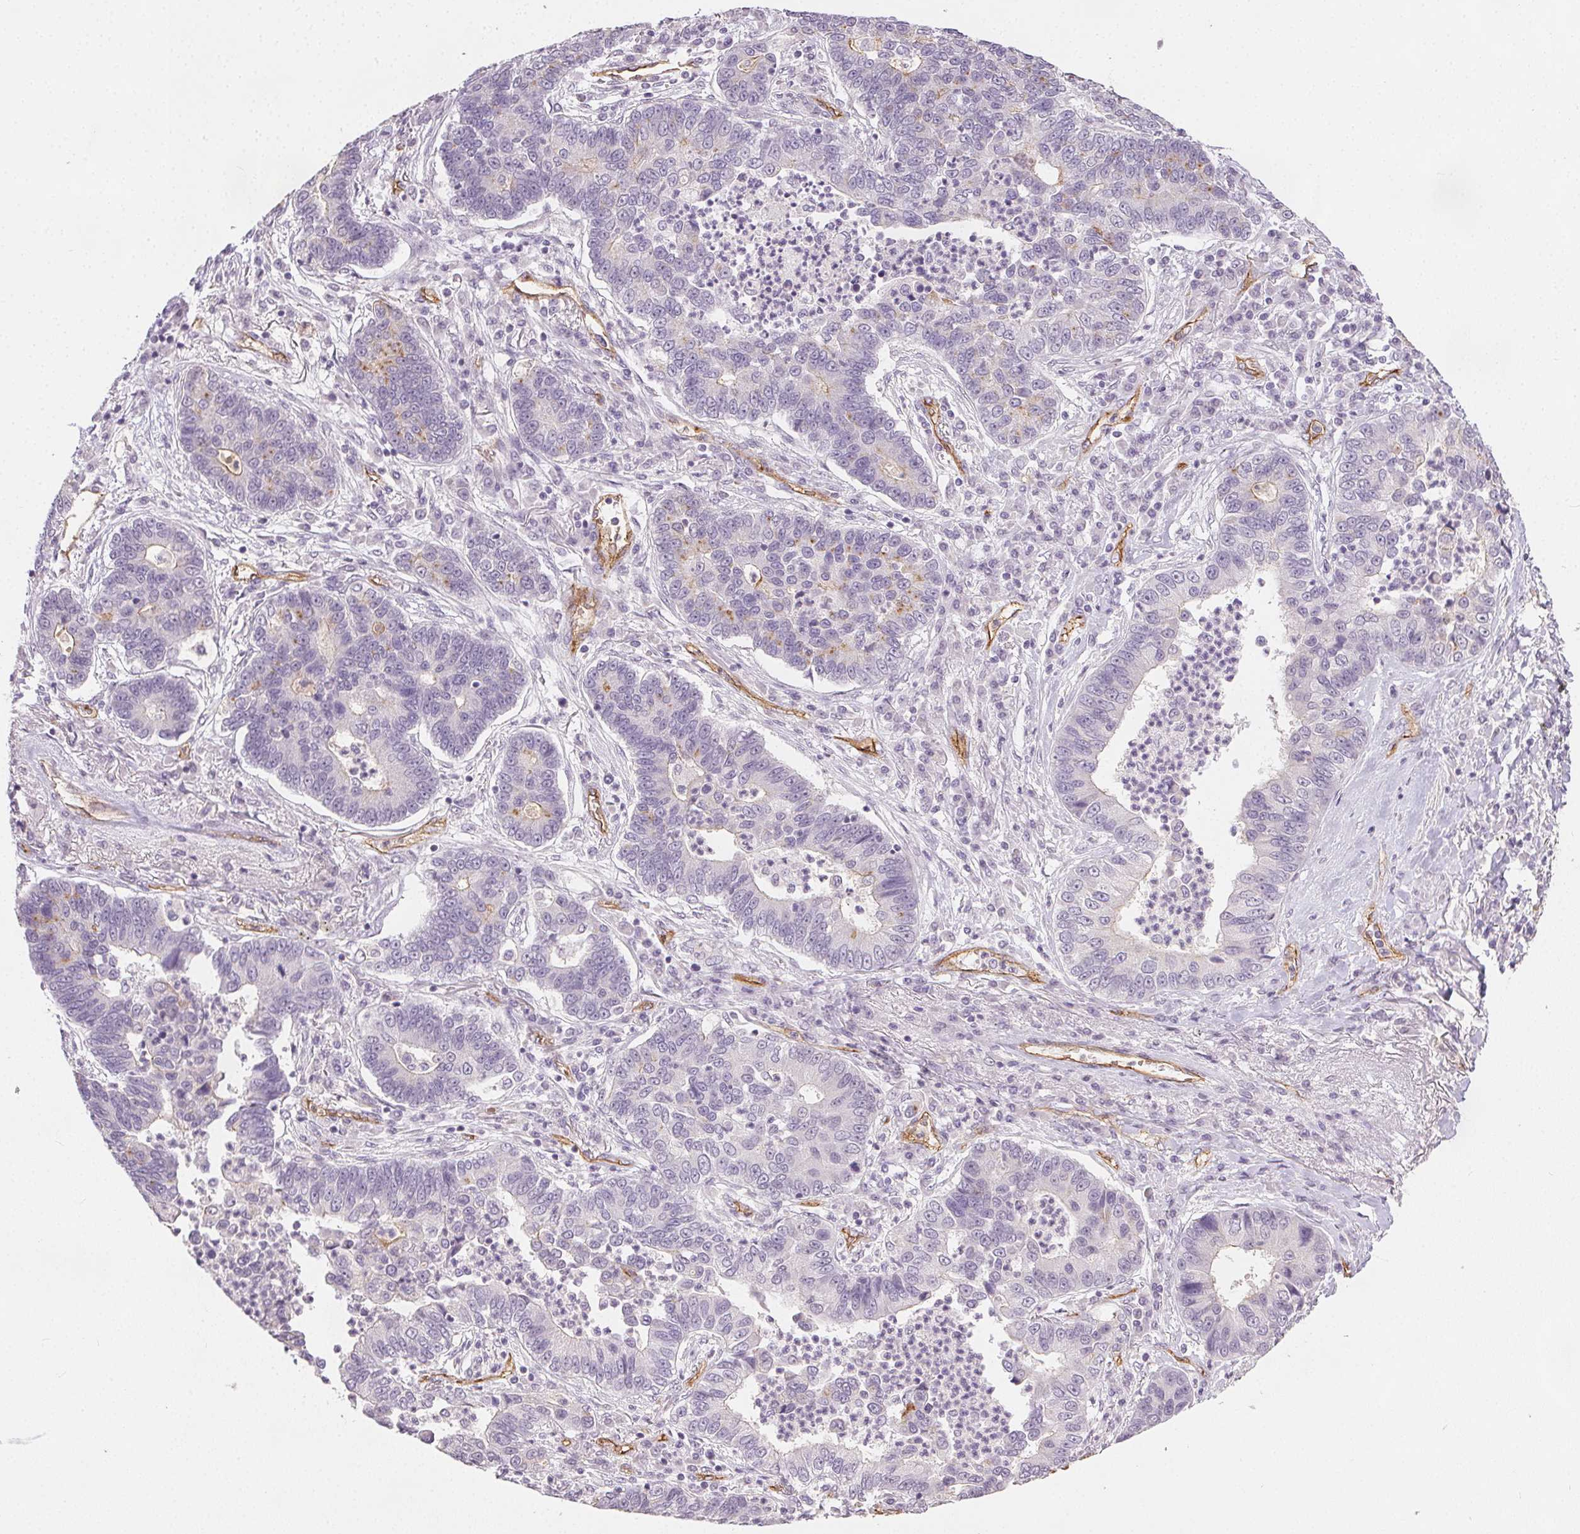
{"staining": {"intensity": "negative", "quantity": "none", "location": "none"}, "tissue": "lung cancer", "cell_type": "Tumor cells", "image_type": "cancer", "snomed": [{"axis": "morphology", "description": "Adenocarcinoma, NOS"}, {"axis": "topography", "description": "Lung"}], "caption": "Immunohistochemical staining of human adenocarcinoma (lung) shows no significant expression in tumor cells.", "gene": "PODXL", "patient": {"sex": "female", "age": 57}}